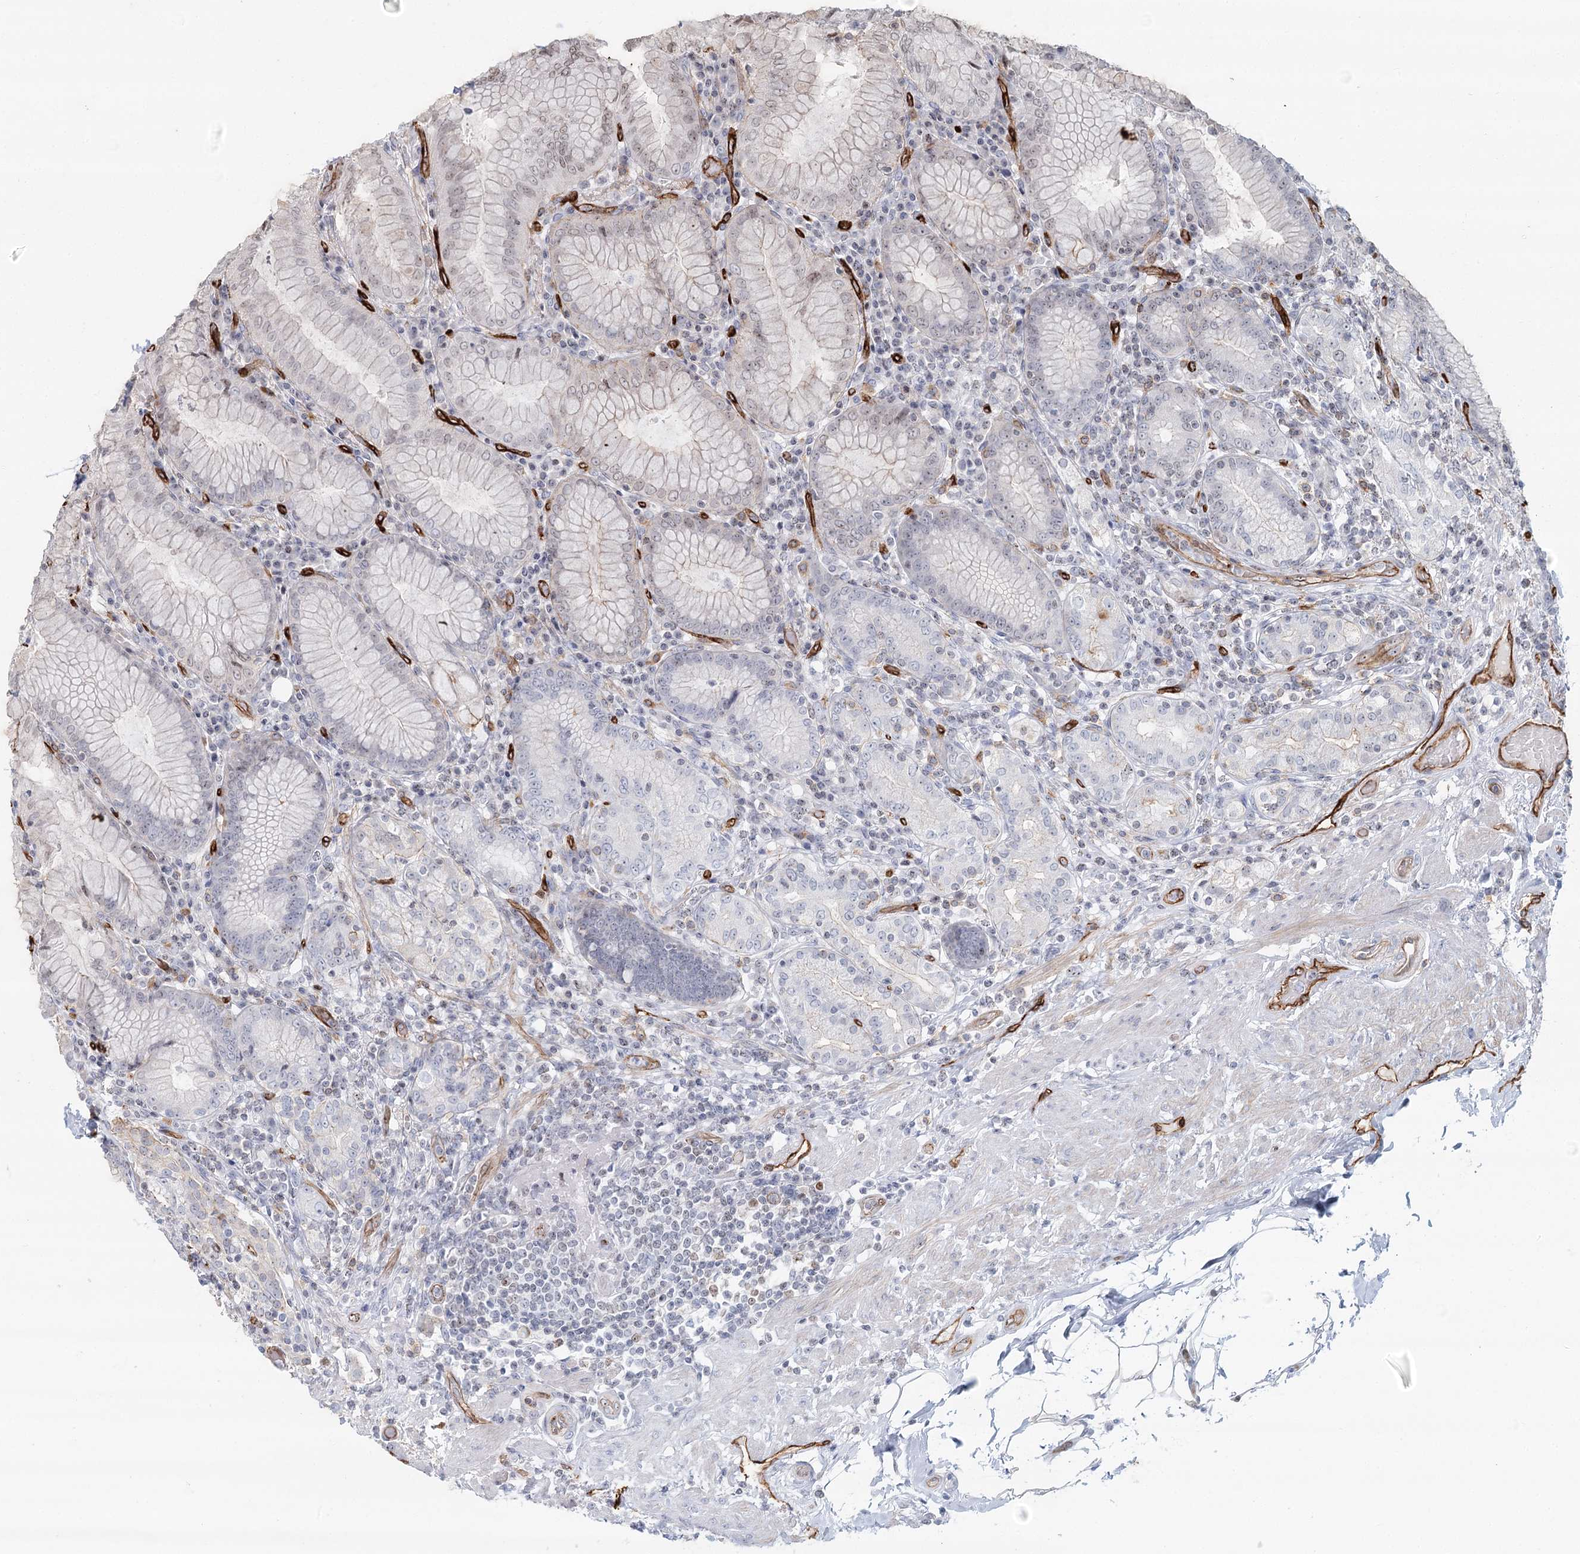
{"staining": {"intensity": "strong", "quantity": "<25%", "location": "cytoplasmic/membranous"}, "tissue": "stomach", "cell_type": "Glandular cells", "image_type": "normal", "snomed": [{"axis": "morphology", "description": "Normal tissue, NOS"}, {"axis": "topography", "description": "Stomach, upper"}, {"axis": "topography", "description": "Stomach, lower"}], "caption": "Stomach stained with DAB immunohistochemistry (IHC) demonstrates medium levels of strong cytoplasmic/membranous expression in approximately <25% of glandular cells.", "gene": "ZFYVE28", "patient": {"sex": "female", "age": 76}}